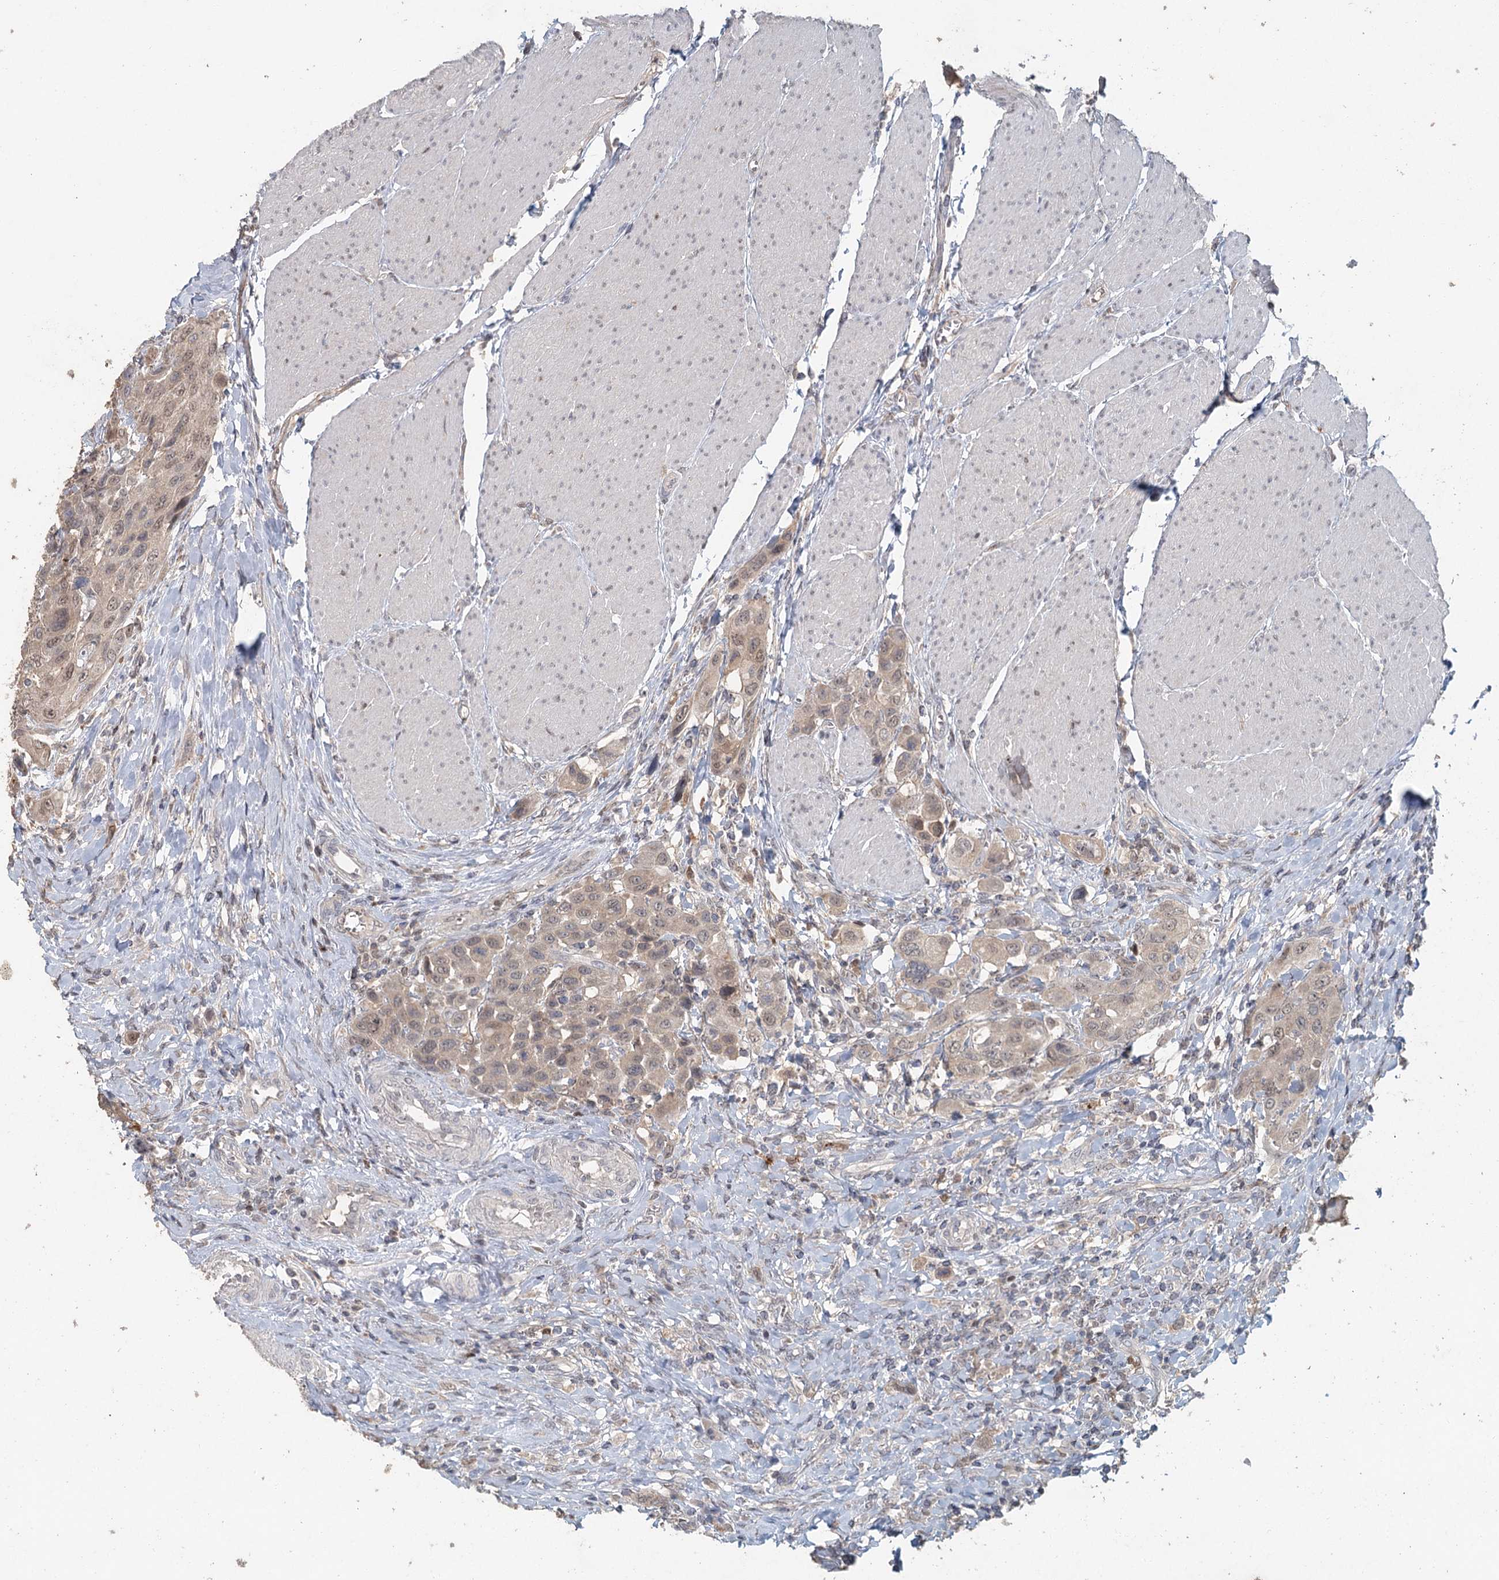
{"staining": {"intensity": "weak", "quantity": "<25%", "location": "nuclear"}, "tissue": "urothelial cancer", "cell_type": "Tumor cells", "image_type": "cancer", "snomed": [{"axis": "morphology", "description": "Urothelial carcinoma, High grade"}, {"axis": "topography", "description": "Urinary bladder"}], "caption": "Immunohistochemistry (IHC) micrograph of neoplastic tissue: human urothelial cancer stained with DAB displays no significant protein staining in tumor cells.", "gene": "ADK", "patient": {"sex": "male", "age": 50}}